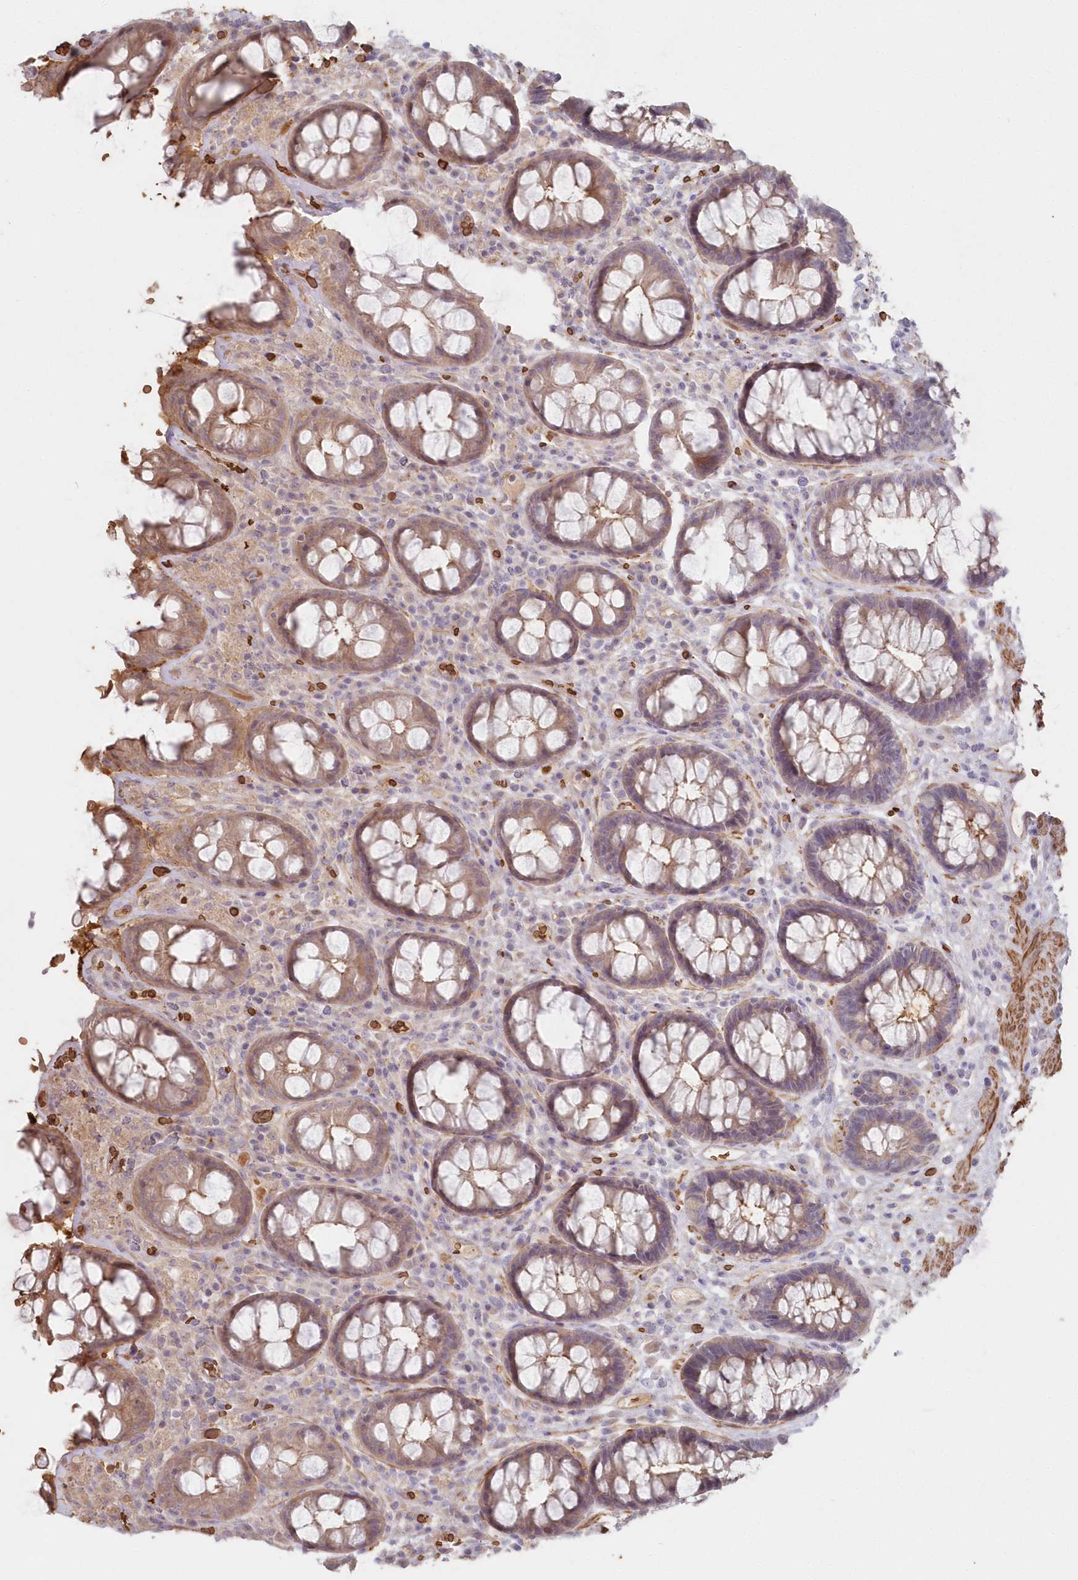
{"staining": {"intensity": "weak", "quantity": ">75%", "location": "cytoplasmic/membranous"}, "tissue": "rectum", "cell_type": "Glandular cells", "image_type": "normal", "snomed": [{"axis": "morphology", "description": "Normal tissue, NOS"}, {"axis": "topography", "description": "Rectum"}], "caption": "A high-resolution histopathology image shows immunohistochemistry (IHC) staining of benign rectum, which shows weak cytoplasmic/membranous positivity in about >75% of glandular cells.", "gene": "SERINC1", "patient": {"sex": "male", "age": 64}}